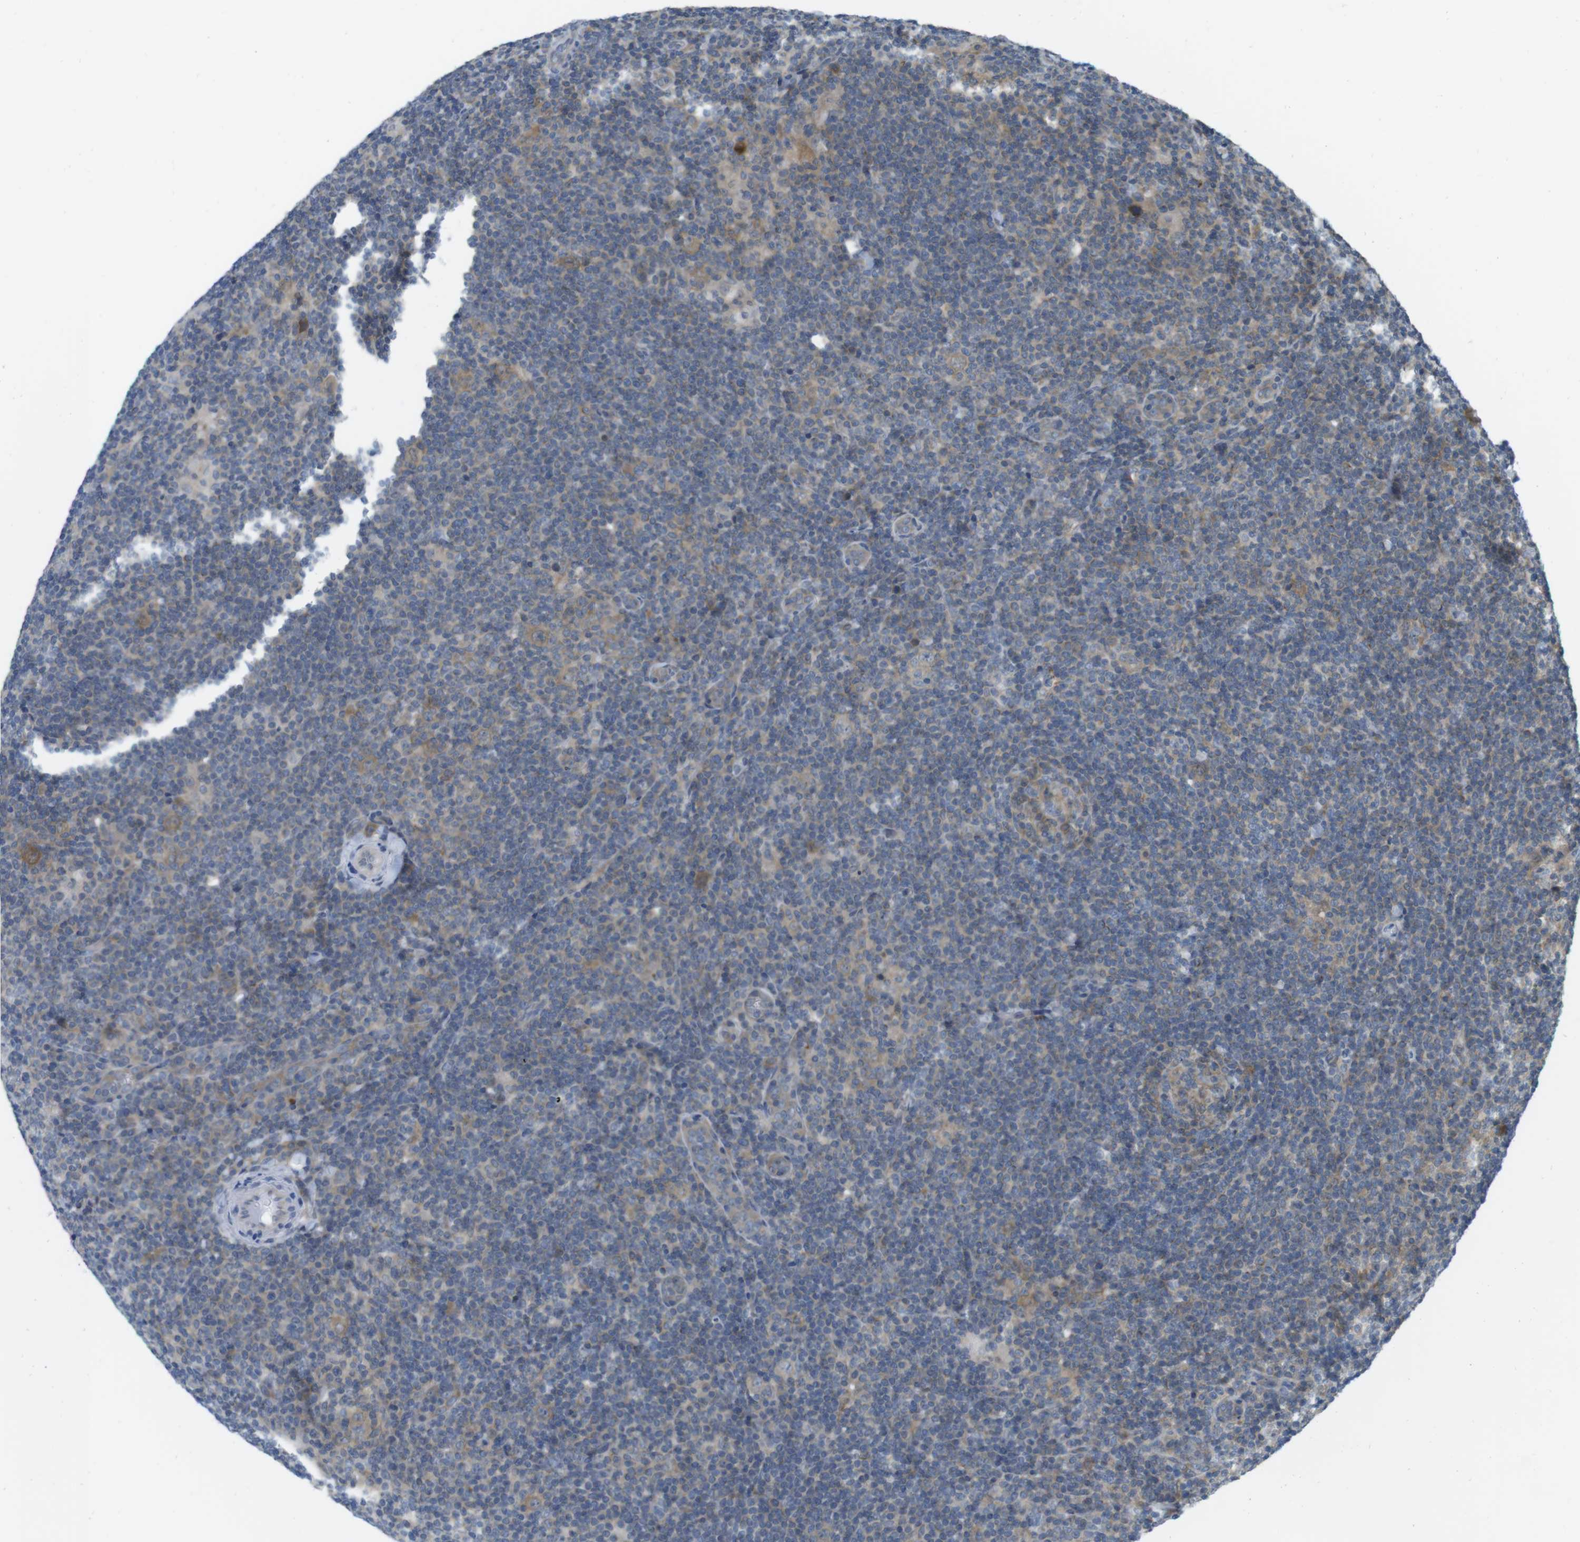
{"staining": {"intensity": "moderate", "quantity": ">75%", "location": "cytoplasmic/membranous"}, "tissue": "lymphoma", "cell_type": "Tumor cells", "image_type": "cancer", "snomed": [{"axis": "morphology", "description": "Hodgkin's disease, NOS"}, {"axis": "topography", "description": "Lymph node"}], "caption": "Protein staining of Hodgkin's disease tissue shows moderate cytoplasmic/membranous positivity in about >75% of tumor cells.", "gene": "CASP2", "patient": {"sex": "female", "age": 57}}